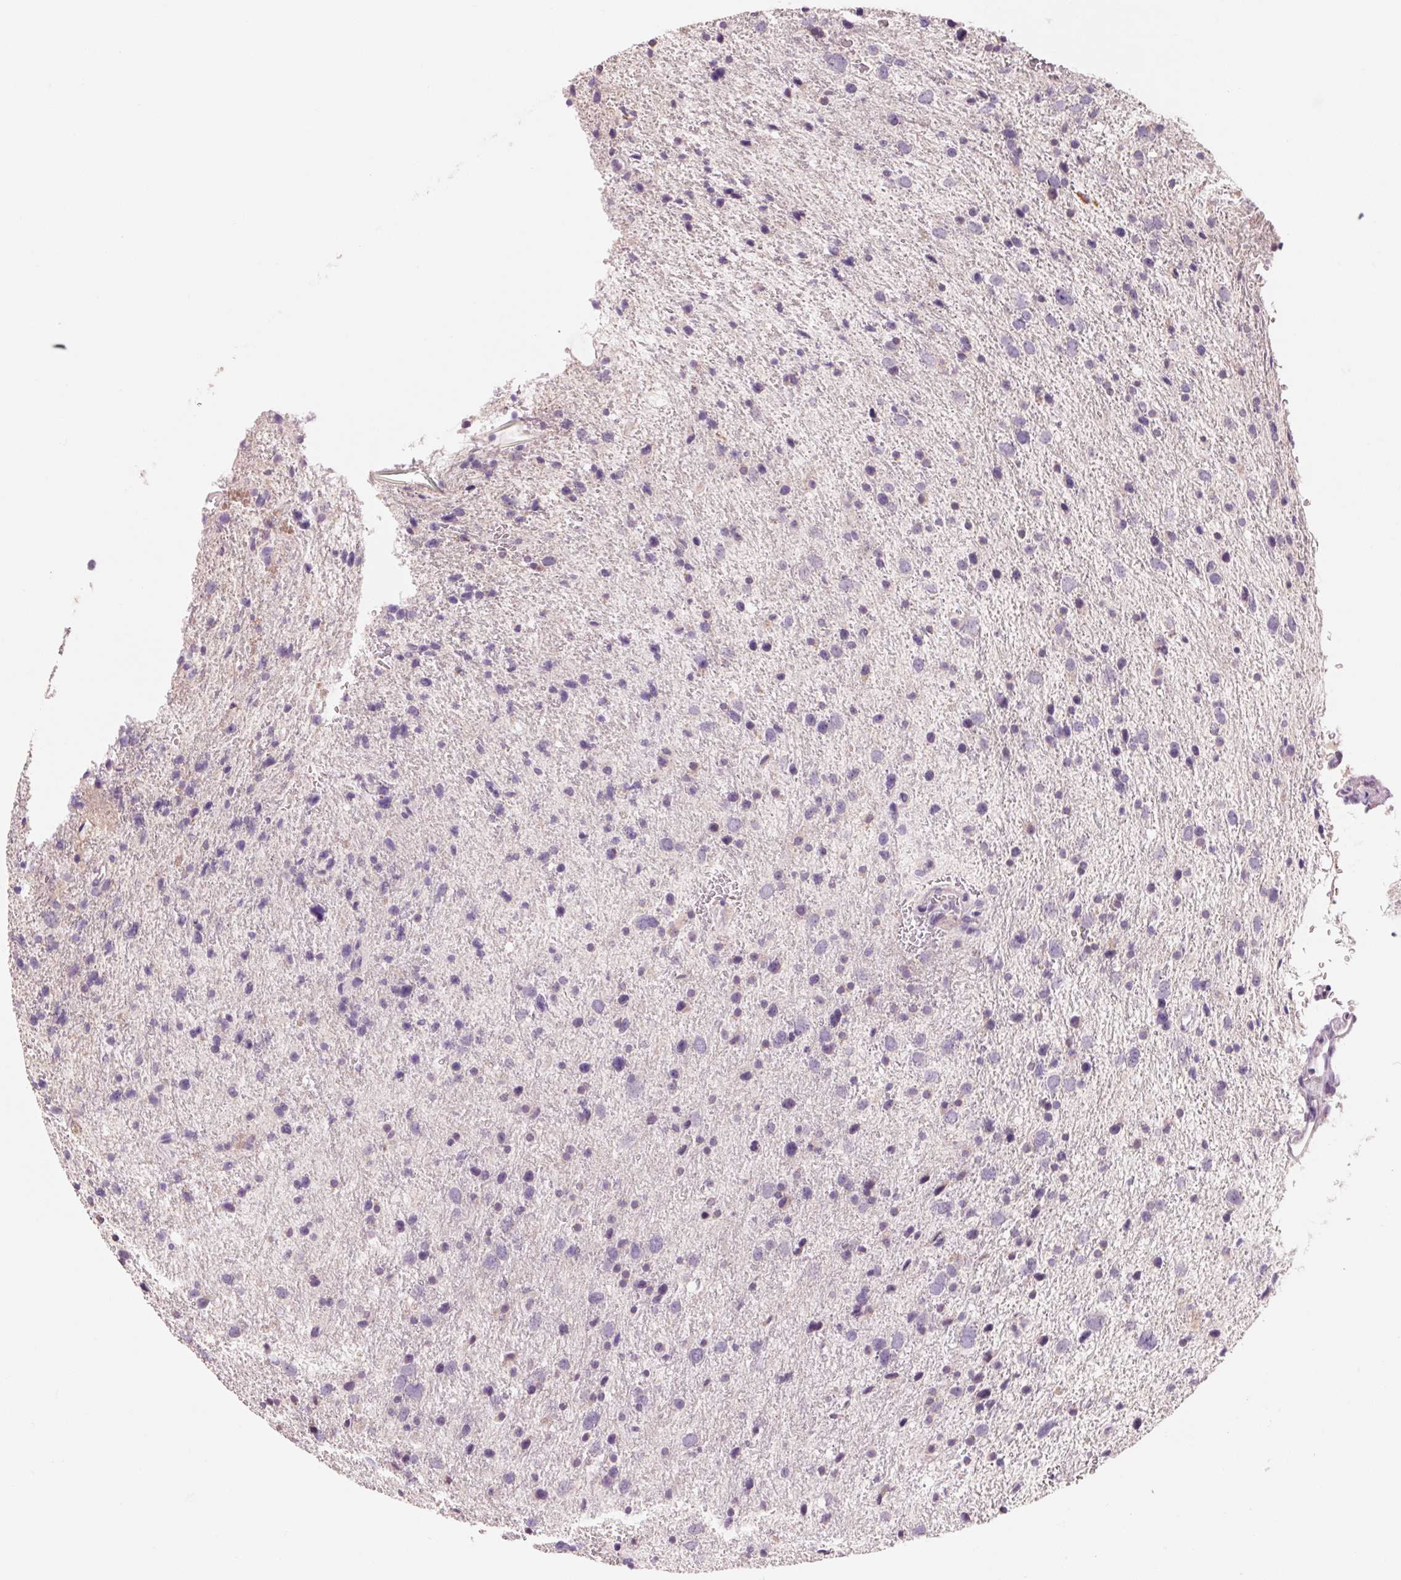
{"staining": {"intensity": "negative", "quantity": "none", "location": "none"}, "tissue": "glioma", "cell_type": "Tumor cells", "image_type": "cancer", "snomed": [{"axis": "morphology", "description": "Glioma, malignant, Low grade"}, {"axis": "topography", "description": "Brain"}], "caption": "A micrograph of human malignant low-grade glioma is negative for staining in tumor cells.", "gene": "POU1F1", "patient": {"sex": "female", "age": 55}}